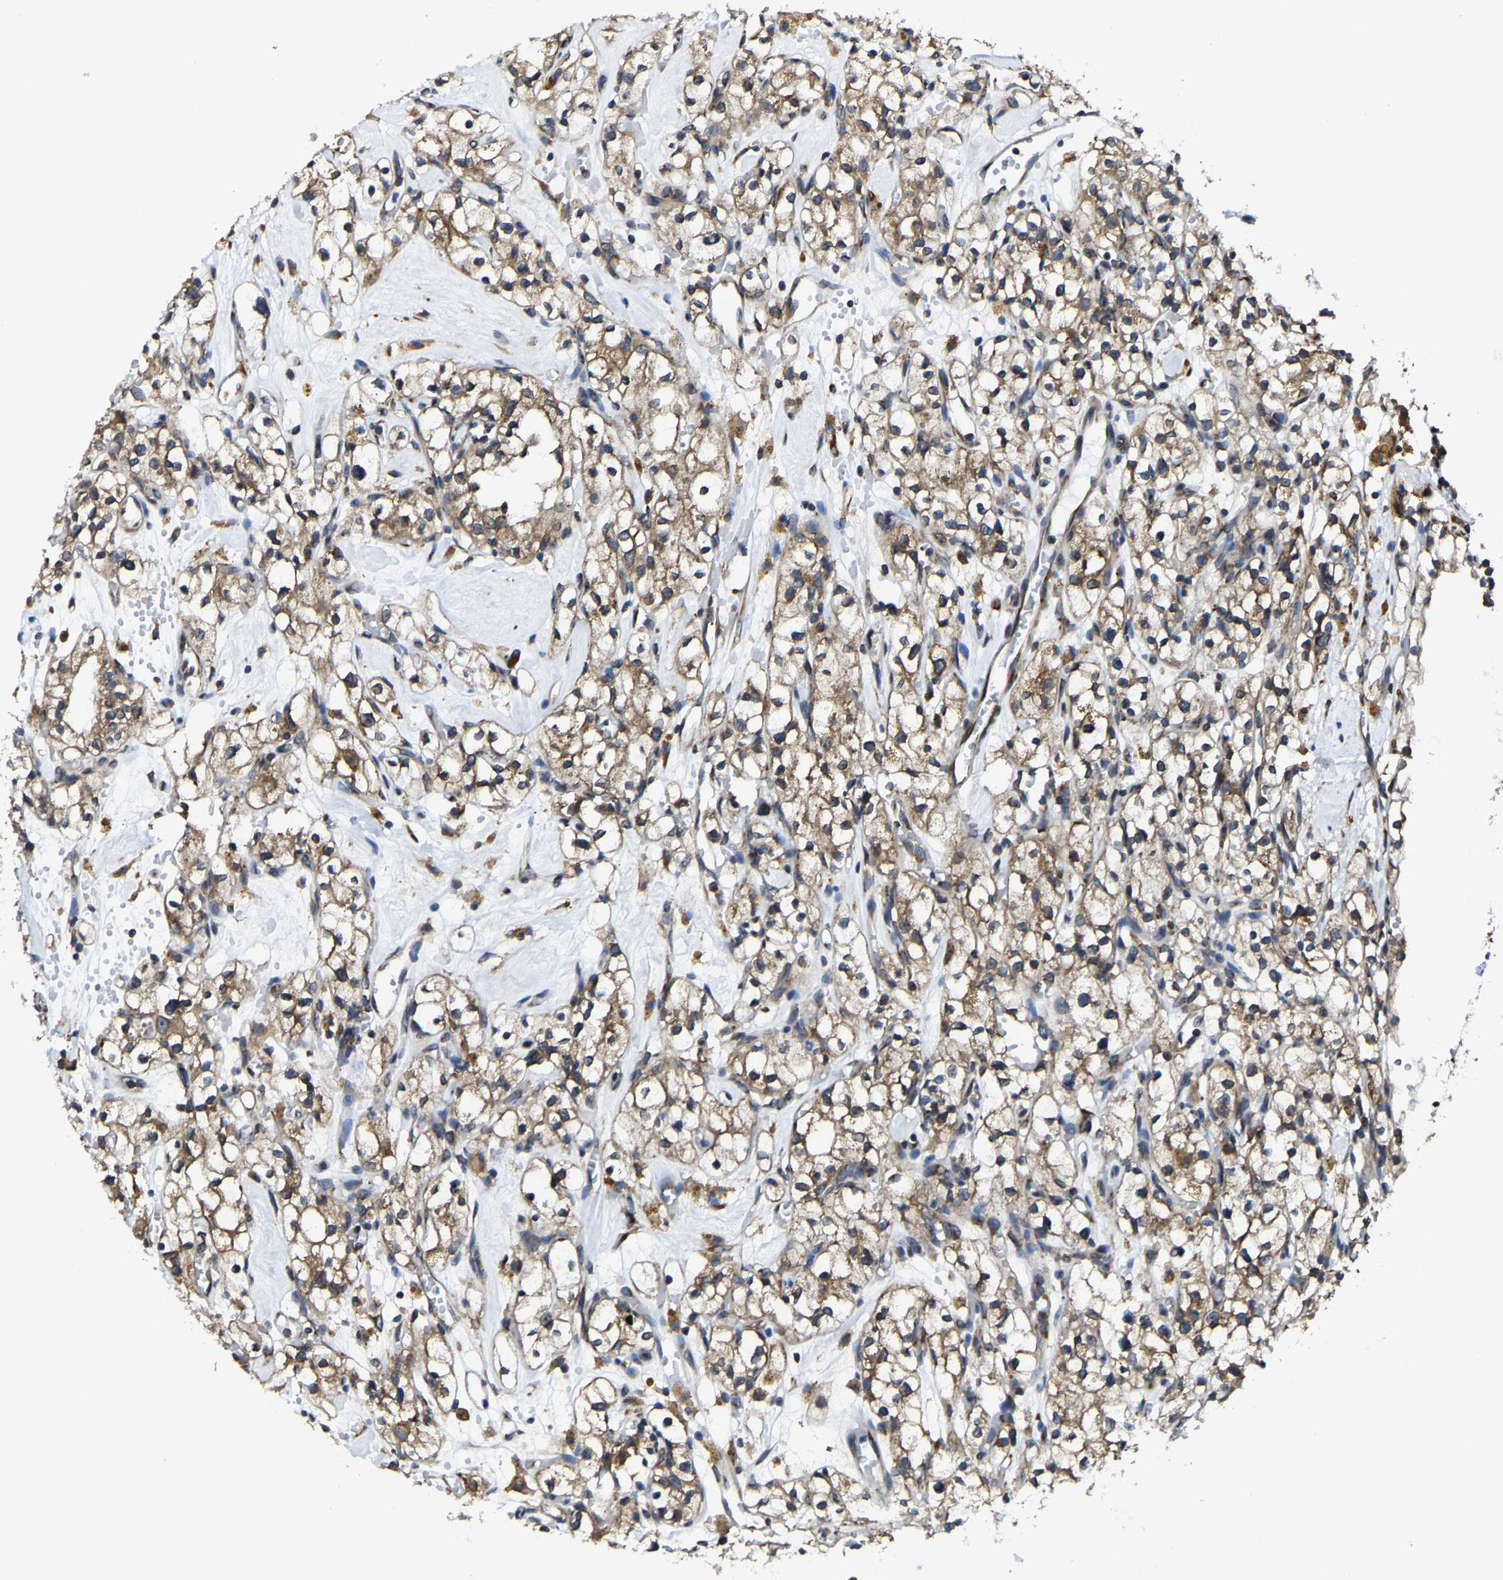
{"staining": {"intensity": "strong", "quantity": ">75%", "location": "cytoplasmic/membranous"}, "tissue": "renal cancer", "cell_type": "Tumor cells", "image_type": "cancer", "snomed": [{"axis": "morphology", "description": "Adenocarcinoma, NOS"}, {"axis": "topography", "description": "Kidney"}], "caption": "This image displays immunohistochemistry staining of renal cancer, with high strong cytoplasmic/membranous staining in approximately >75% of tumor cells.", "gene": "G3BP2", "patient": {"sex": "male", "age": 56}}